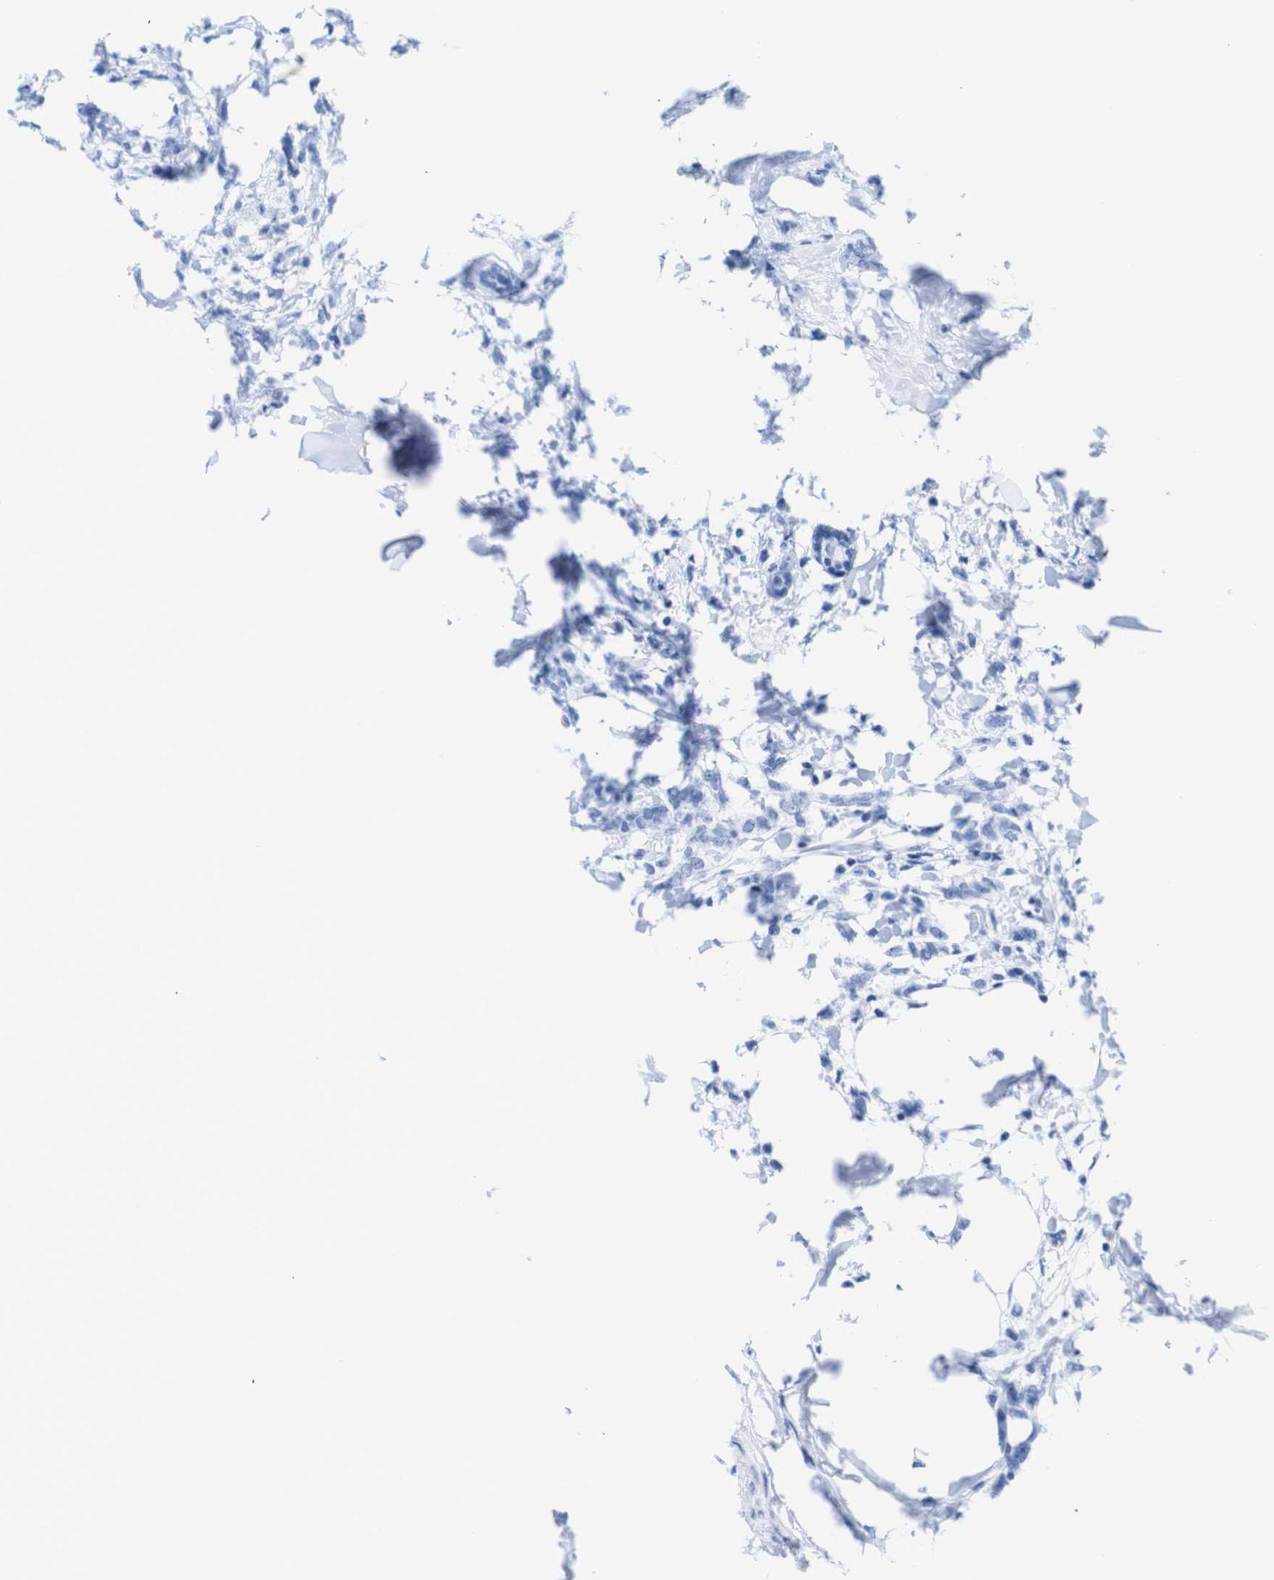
{"staining": {"intensity": "negative", "quantity": "none", "location": "none"}, "tissue": "breast cancer", "cell_type": "Tumor cells", "image_type": "cancer", "snomed": [{"axis": "morphology", "description": "Lobular carcinoma, in situ"}, {"axis": "morphology", "description": "Lobular carcinoma"}, {"axis": "topography", "description": "Breast"}], "caption": "Immunohistochemistry photomicrograph of neoplastic tissue: human breast cancer stained with DAB displays no significant protein expression in tumor cells.", "gene": "TCEAL9", "patient": {"sex": "female", "age": 41}}